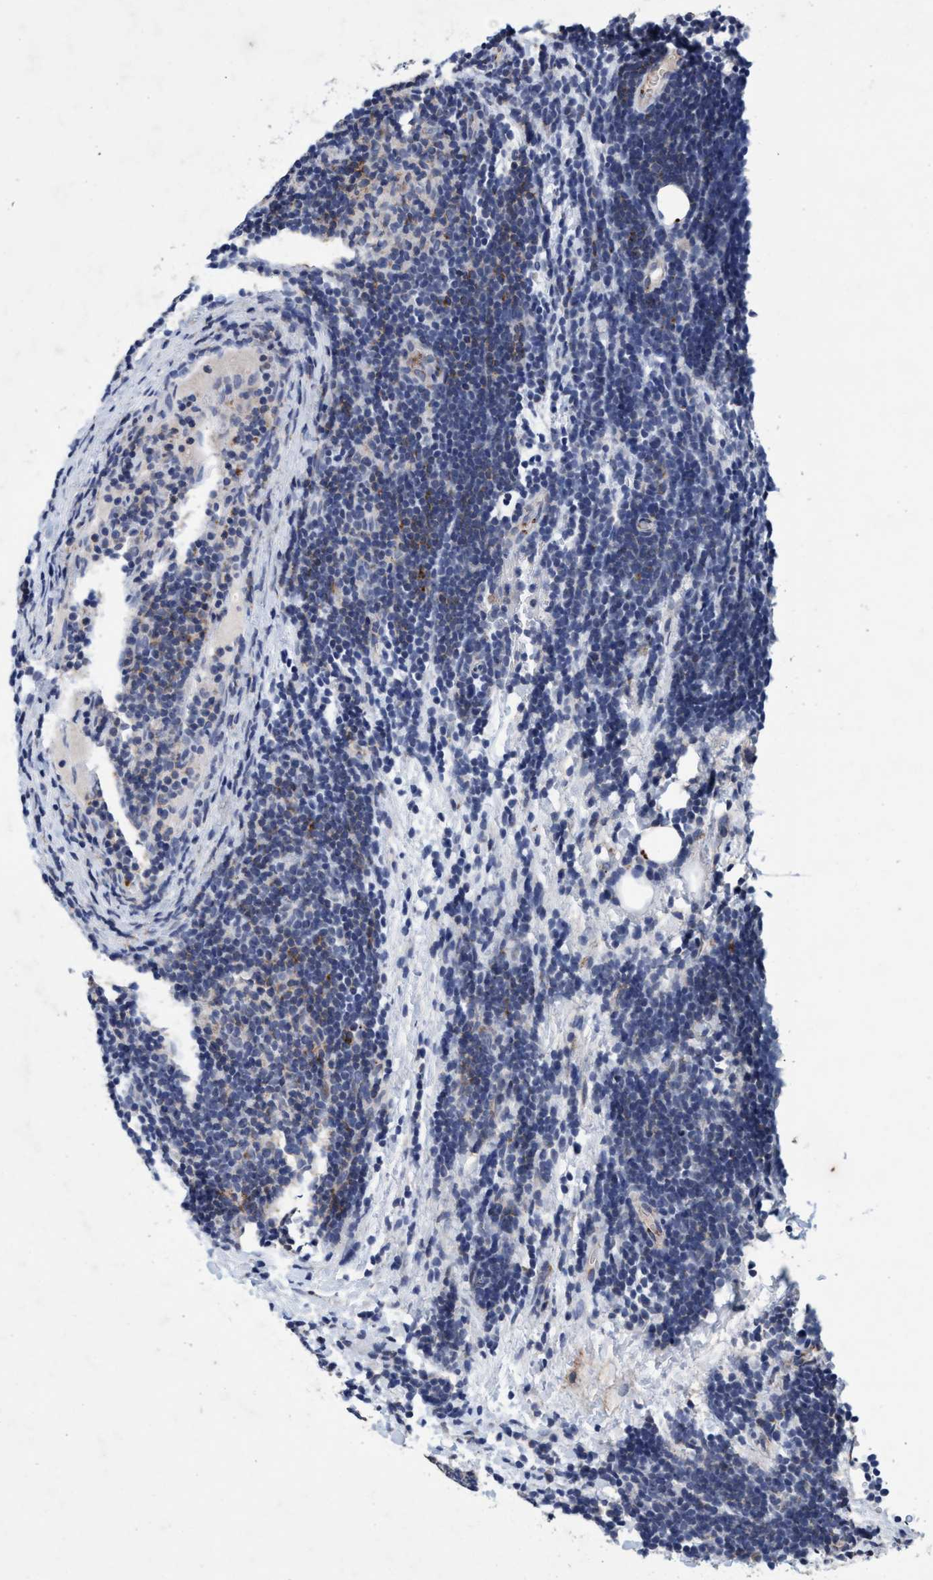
{"staining": {"intensity": "negative", "quantity": "none", "location": "none"}, "tissue": "lymphoma", "cell_type": "Tumor cells", "image_type": "cancer", "snomed": [{"axis": "morphology", "description": "Malignant lymphoma, non-Hodgkin's type, Low grade"}, {"axis": "topography", "description": "Lymph node"}], "caption": "Lymphoma was stained to show a protein in brown. There is no significant expression in tumor cells.", "gene": "GRB14", "patient": {"sex": "male", "age": 83}}